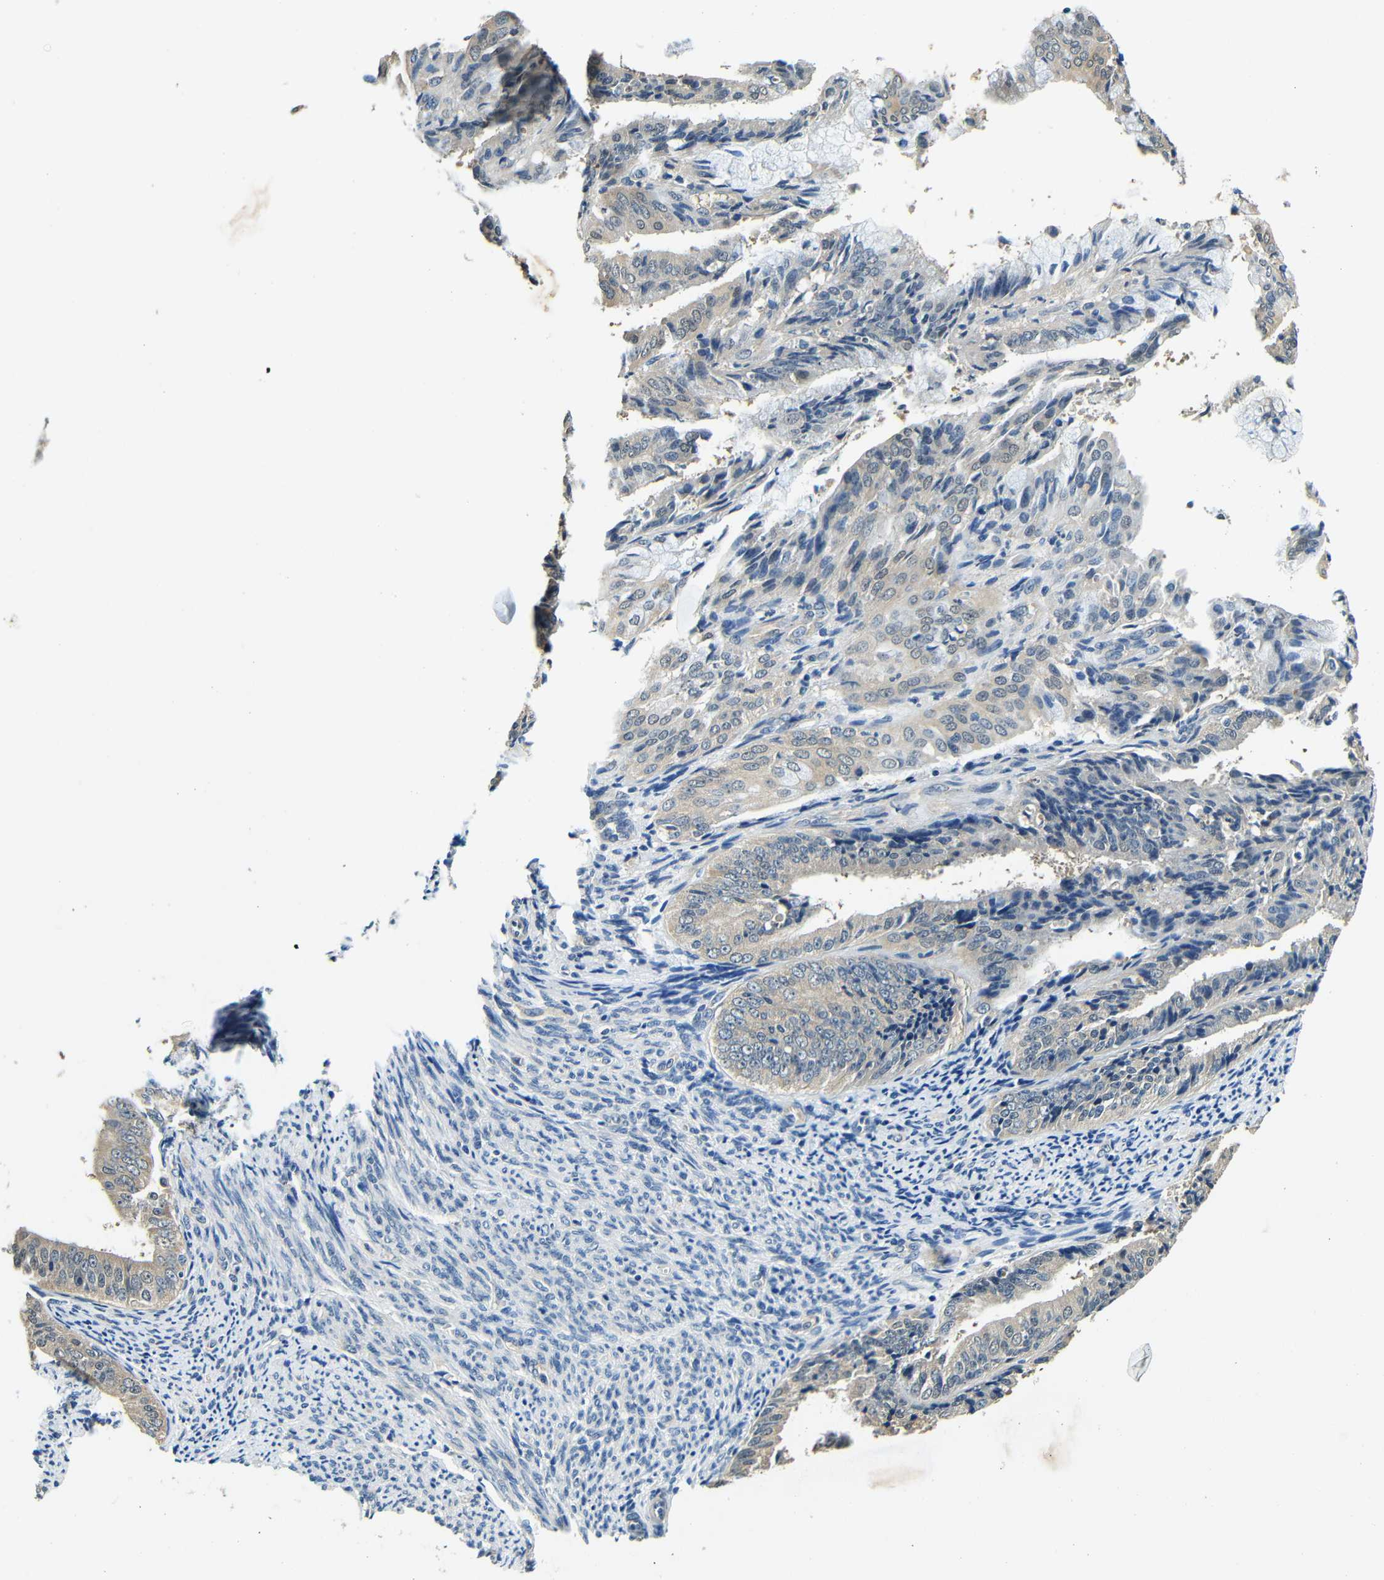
{"staining": {"intensity": "weak", "quantity": ">75%", "location": "cytoplasmic/membranous"}, "tissue": "endometrial cancer", "cell_type": "Tumor cells", "image_type": "cancer", "snomed": [{"axis": "morphology", "description": "Adenocarcinoma, NOS"}, {"axis": "topography", "description": "Endometrium"}], "caption": "Immunohistochemistry (IHC) image of human adenocarcinoma (endometrial) stained for a protein (brown), which displays low levels of weak cytoplasmic/membranous expression in approximately >75% of tumor cells.", "gene": "ADAP1", "patient": {"sex": "female", "age": 63}}